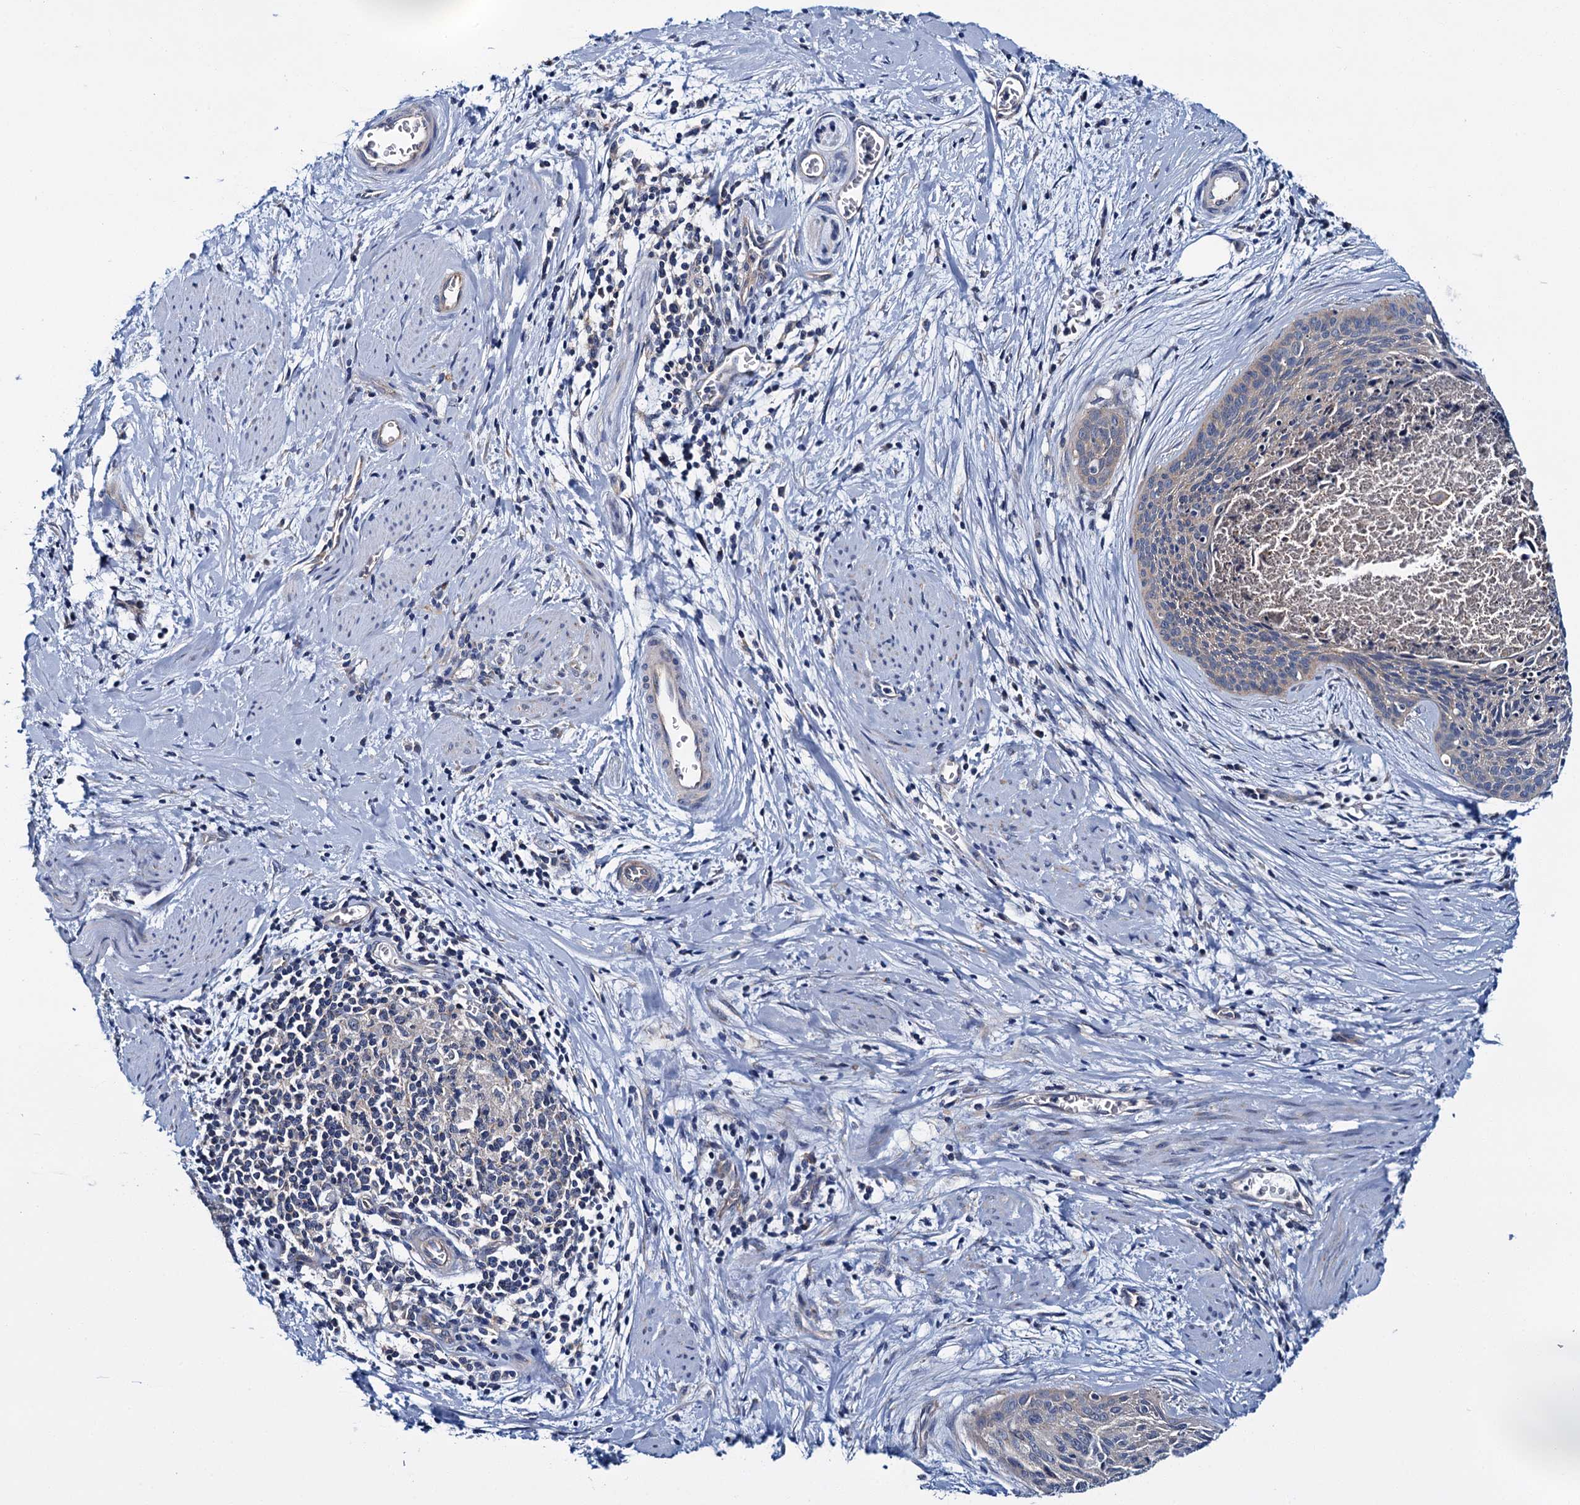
{"staining": {"intensity": "weak", "quantity": "25%-75%", "location": "cytoplasmic/membranous"}, "tissue": "cervical cancer", "cell_type": "Tumor cells", "image_type": "cancer", "snomed": [{"axis": "morphology", "description": "Squamous cell carcinoma, NOS"}, {"axis": "topography", "description": "Cervix"}], "caption": "High-power microscopy captured an immunohistochemistry (IHC) histopathology image of cervical squamous cell carcinoma, revealing weak cytoplasmic/membranous staining in about 25%-75% of tumor cells.", "gene": "CEP295", "patient": {"sex": "female", "age": 55}}